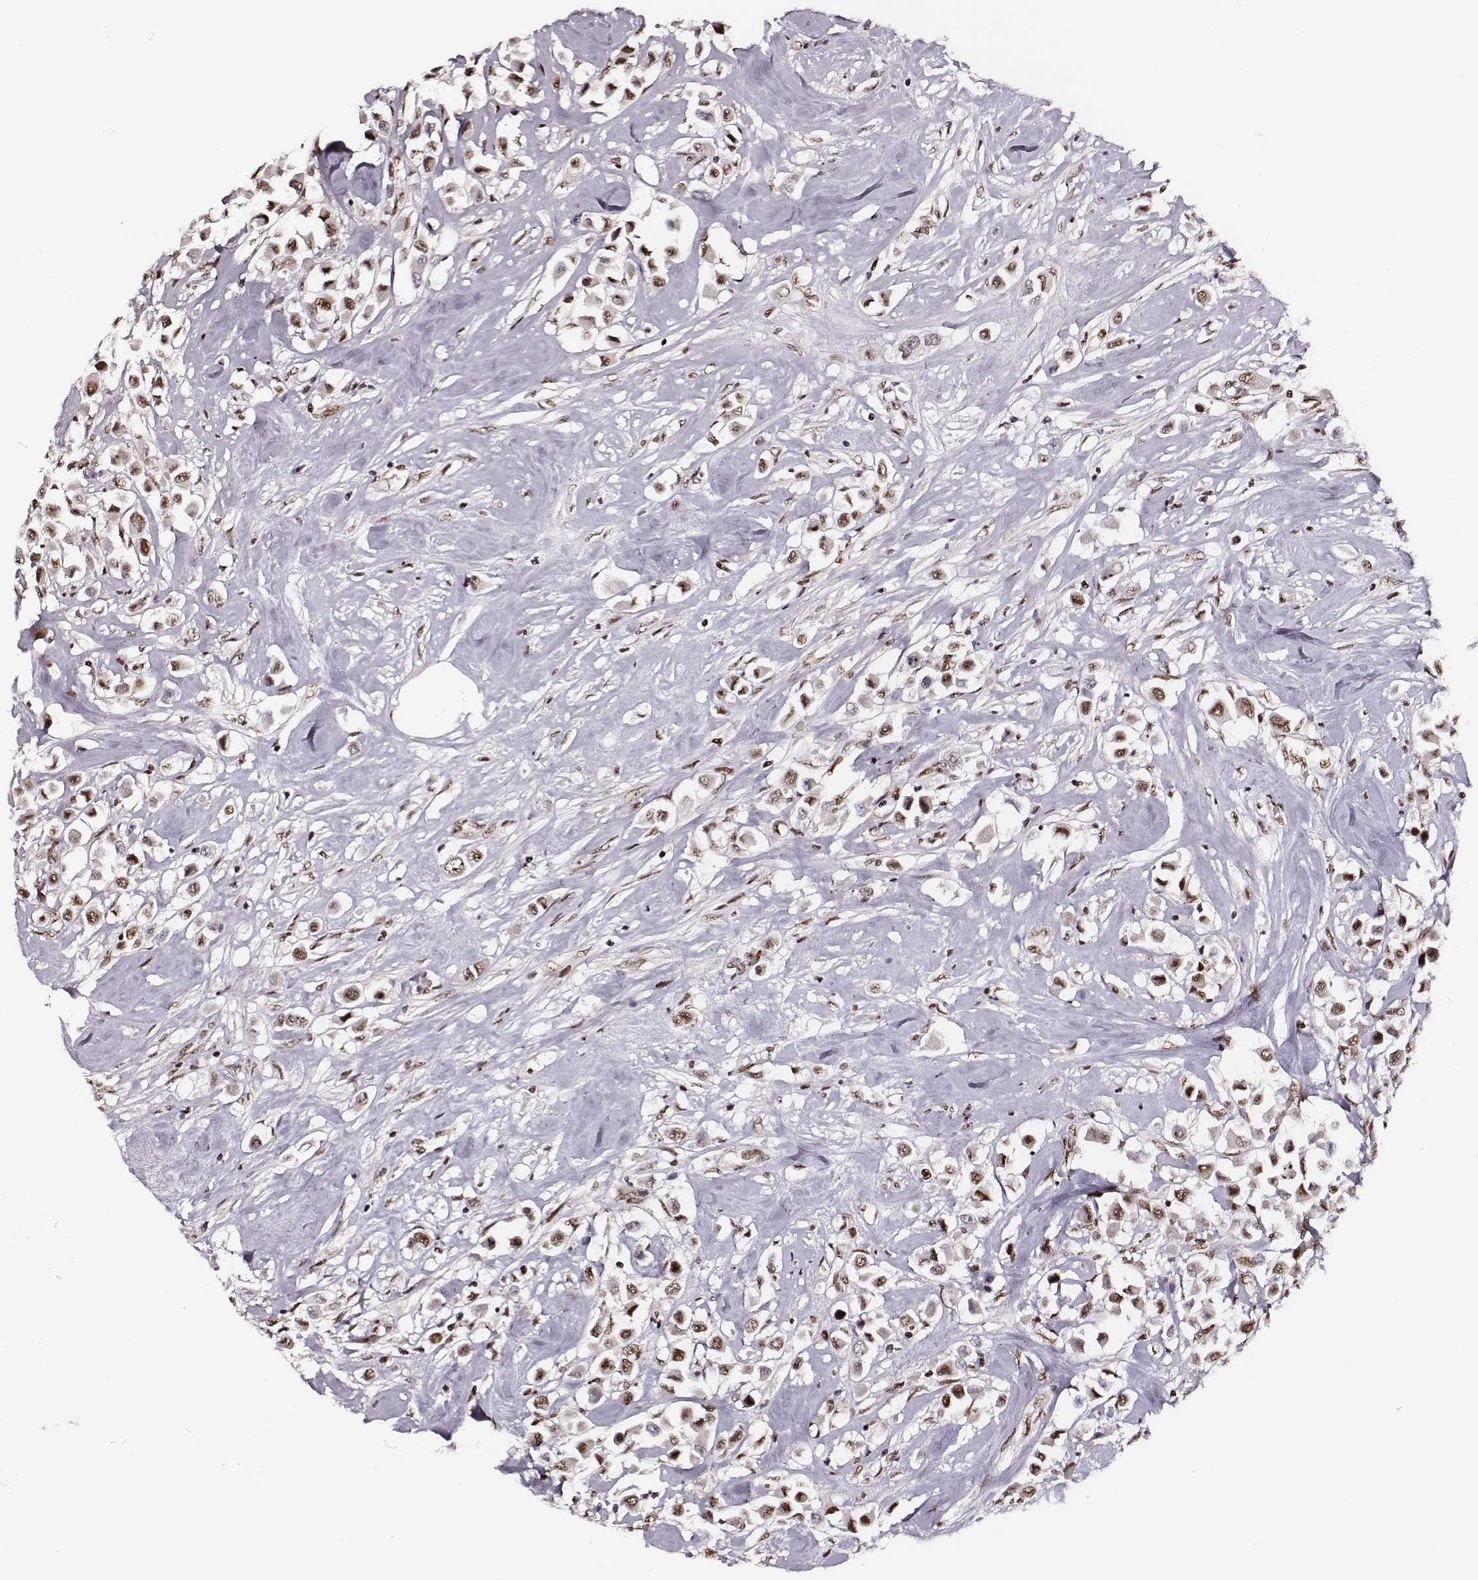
{"staining": {"intensity": "strong", "quantity": ">75%", "location": "nuclear"}, "tissue": "breast cancer", "cell_type": "Tumor cells", "image_type": "cancer", "snomed": [{"axis": "morphology", "description": "Duct carcinoma"}, {"axis": "topography", "description": "Breast"}], "caption": "Immunohistochemistry (IHC) of breast intraductal carcinoma demonstrates high levels of strong nuclear expression in about >75% of tumor cells.", "gene": "PPARA", "patient": {"sex": "female", "age": 61}}